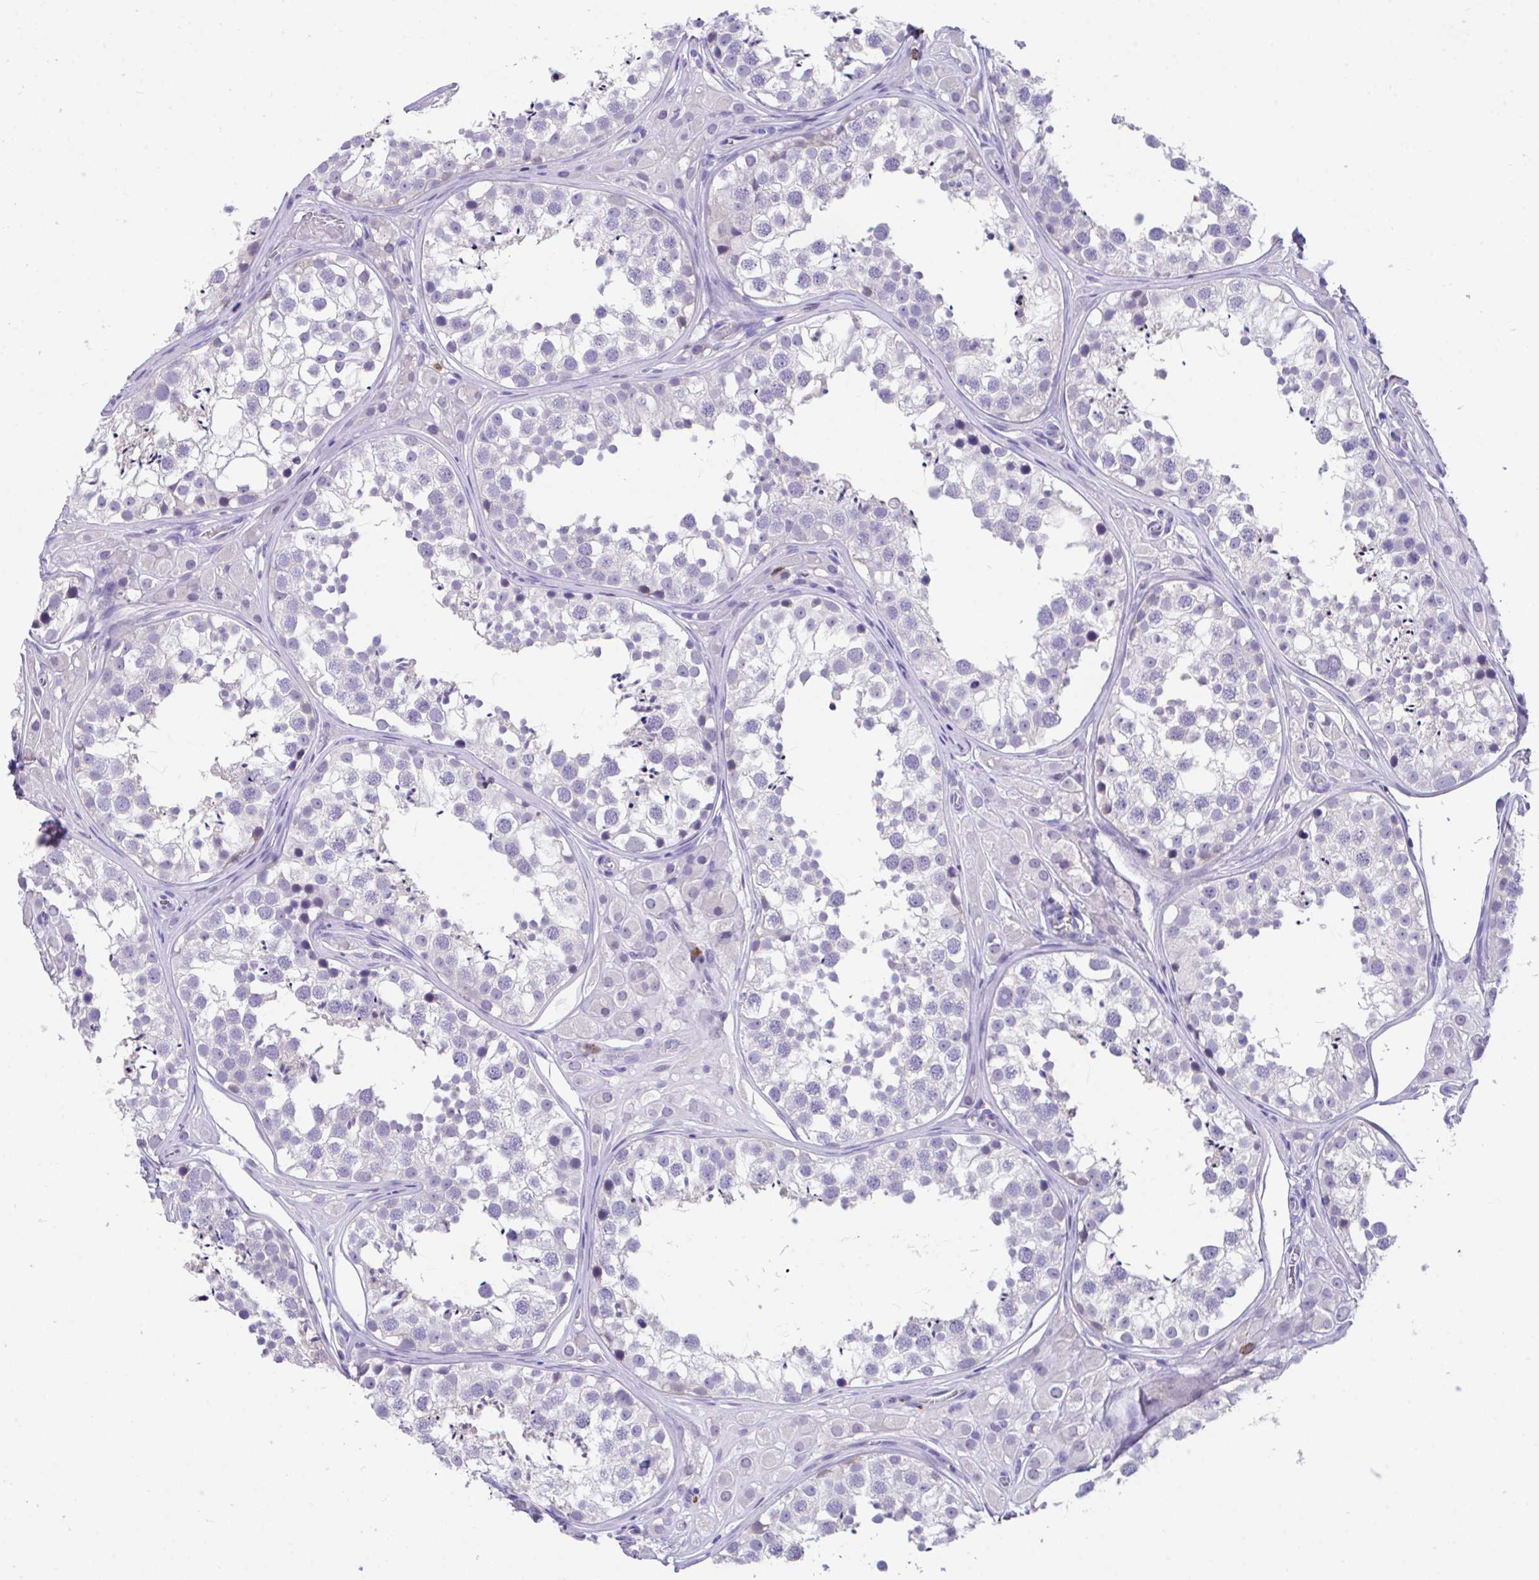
{"staining": {"intensity": "negative", "quantity": "none", "location": "none"}, "tissue": "testis", "cell_type": "Cells in seminiferous ducts", "image_type": "normal", "snomed": [{"axis": "morphology", "description": "Normal tissue, NOS"}, {"axis": "topography", "description": "Testis"}], "caption": "DAB (3,3'-diaminobenzidine) immunohistochemical staining of normal testis exhibits no significant positivity in cells in seminiferous ducts.", "gene": "HACD4", "patient": {"sex": "male", "age": 13}}